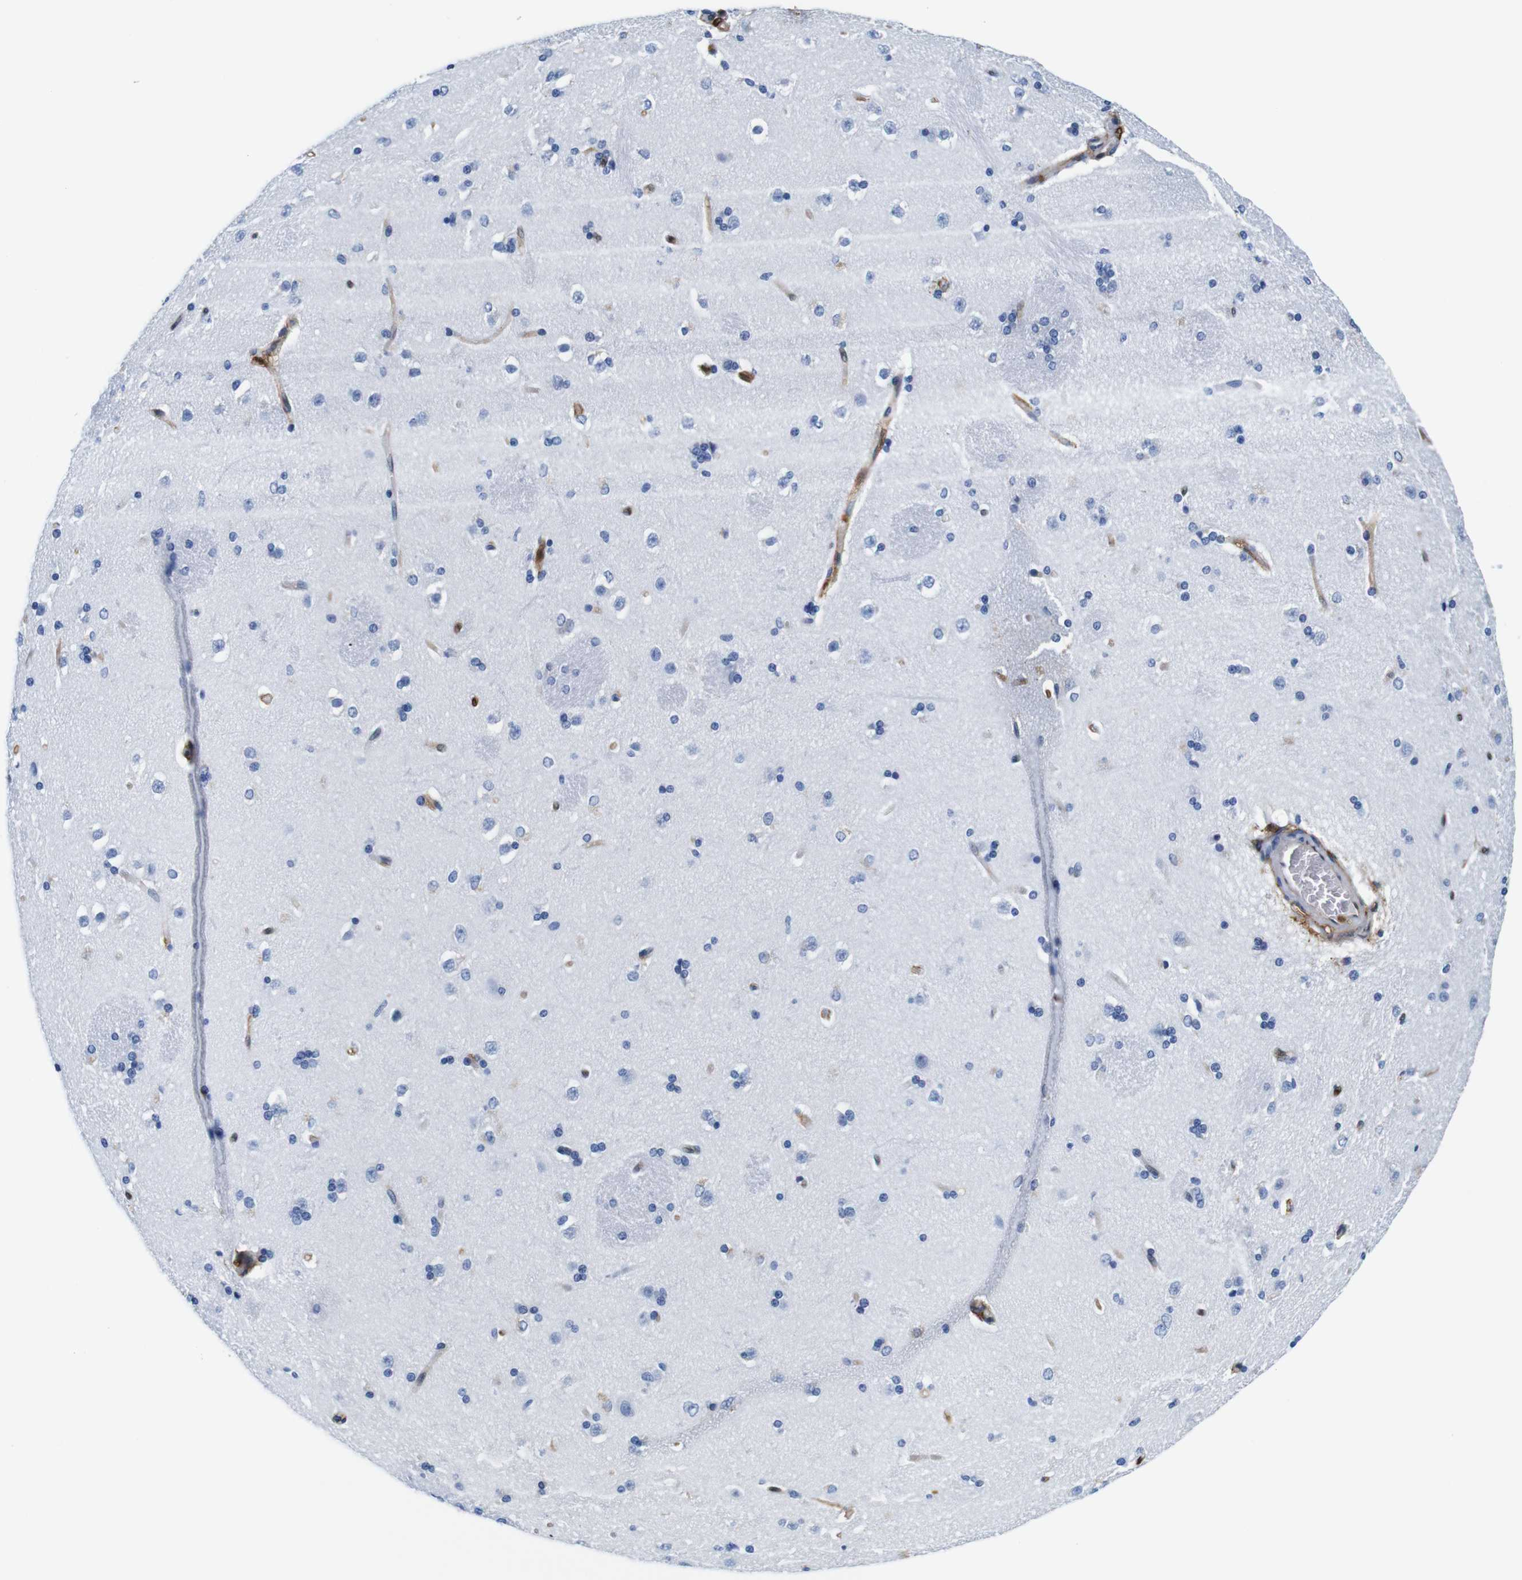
{"staining": {"intensity": "negative", "quantity": "none", "location": "none"}, "tissue": "caudate", "cell_type": "Glial cells", "image_type": "normal", "snomed": [{"axis": "morphology", "description": "Normal tissue, NOS"}, {"axis": "topography", "description": "Lateral ventricle wall"}], "caption": "Photomicrograph shows no protein positivity in glial cells of normal caudate. The staining is performed using DAB brown chromogen with nuclei counter-stained in using hematoxylin.", "gene": "ANXA1", "patient": {"sex": "female", "age": 19}}